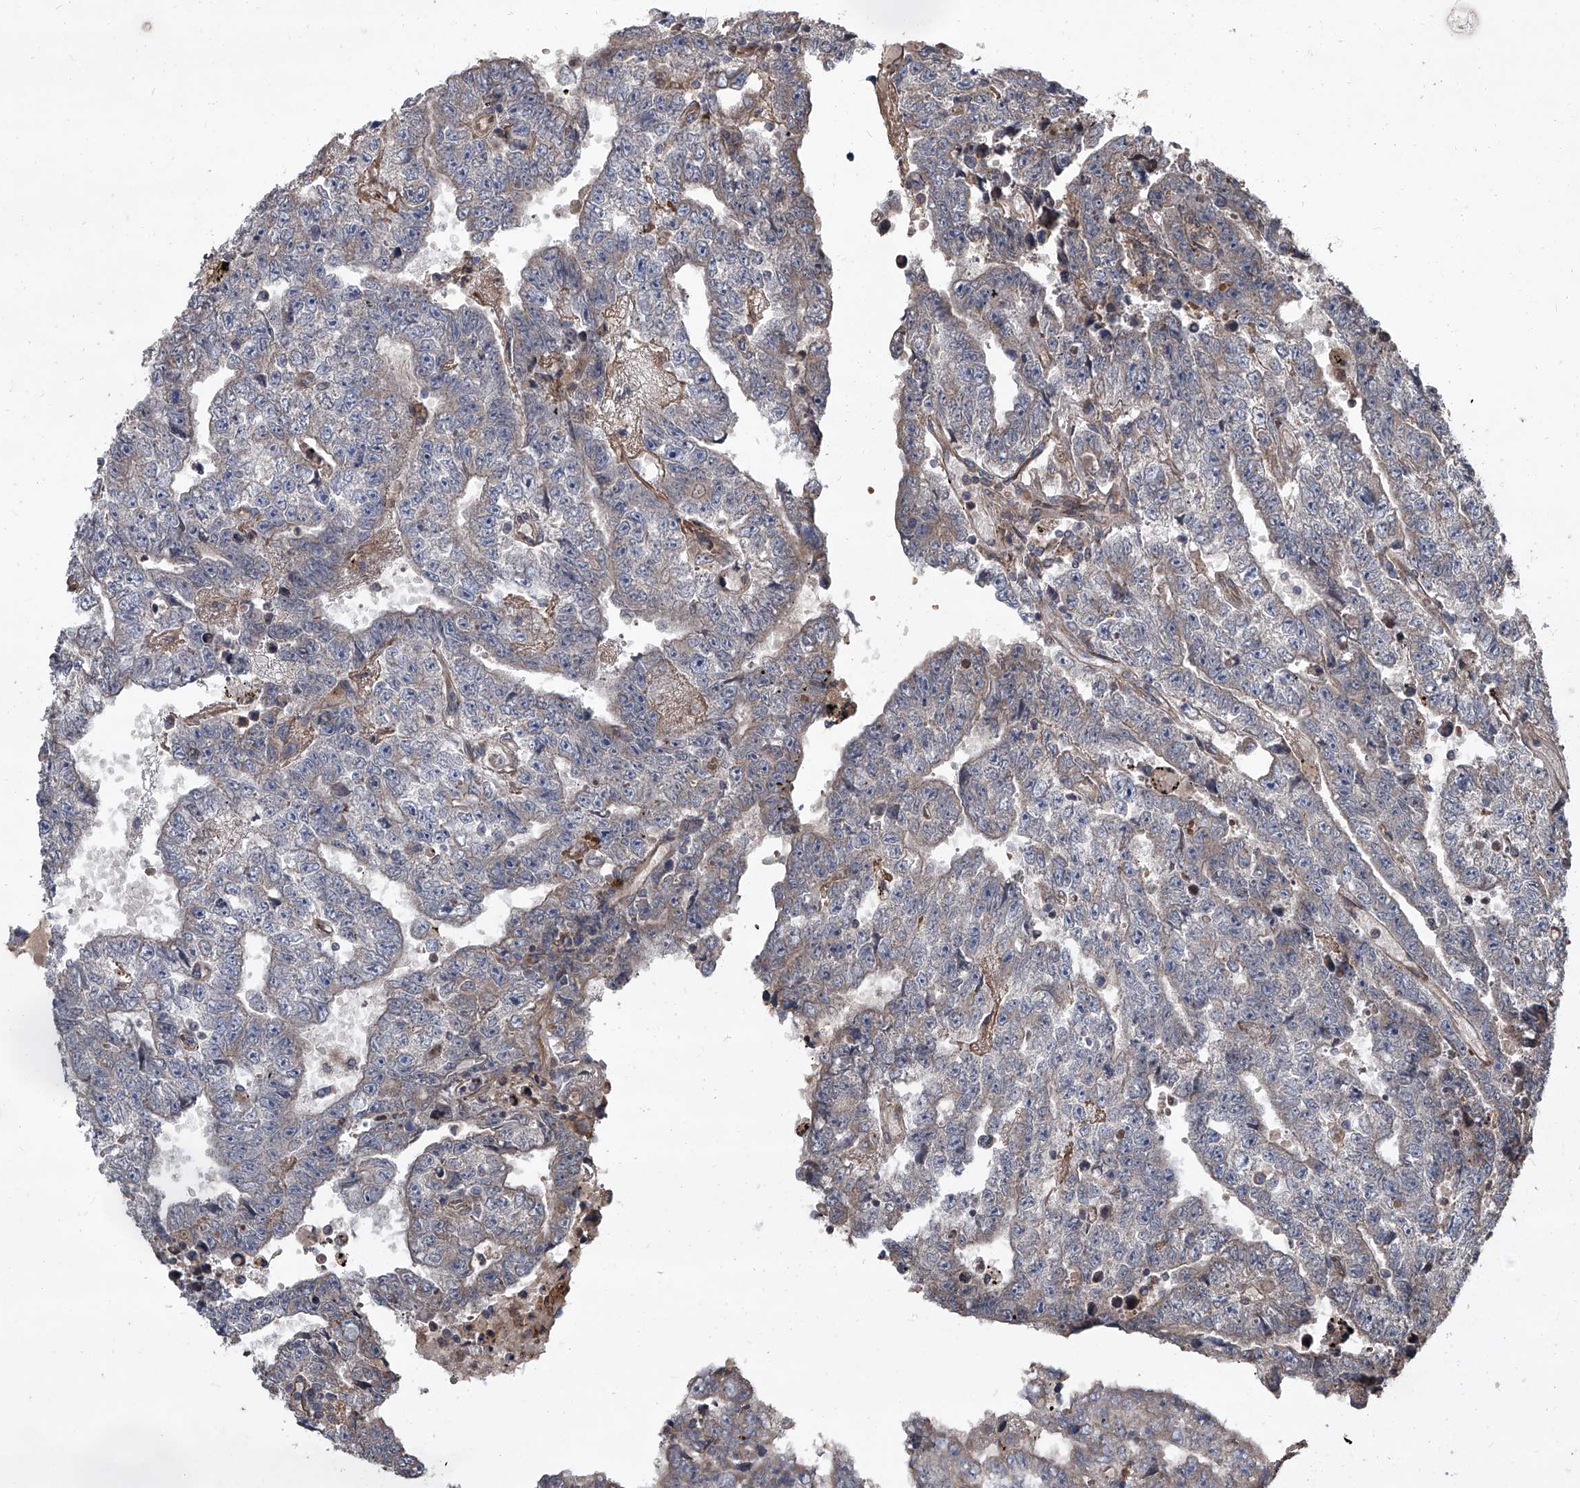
{"staining": {"intensity": "negative", "quantity": "none", "location": "none"}, "tissue": "testis cancer", "cell_type": "Tumor cells", "image_type": "cancer", "snomed": [{"axis": "morphology", "description": "Carcinoma, Embryonal, NOS"}, {"axis": "topography", "description": "Testis"}], "caption": "Human testis cancer (embryonal carcinoma) stained for a protein using IHC reveals no staining in tumor cells.", "gene": "EVA1C", "patient": {"sex": "male", "age": 25}}